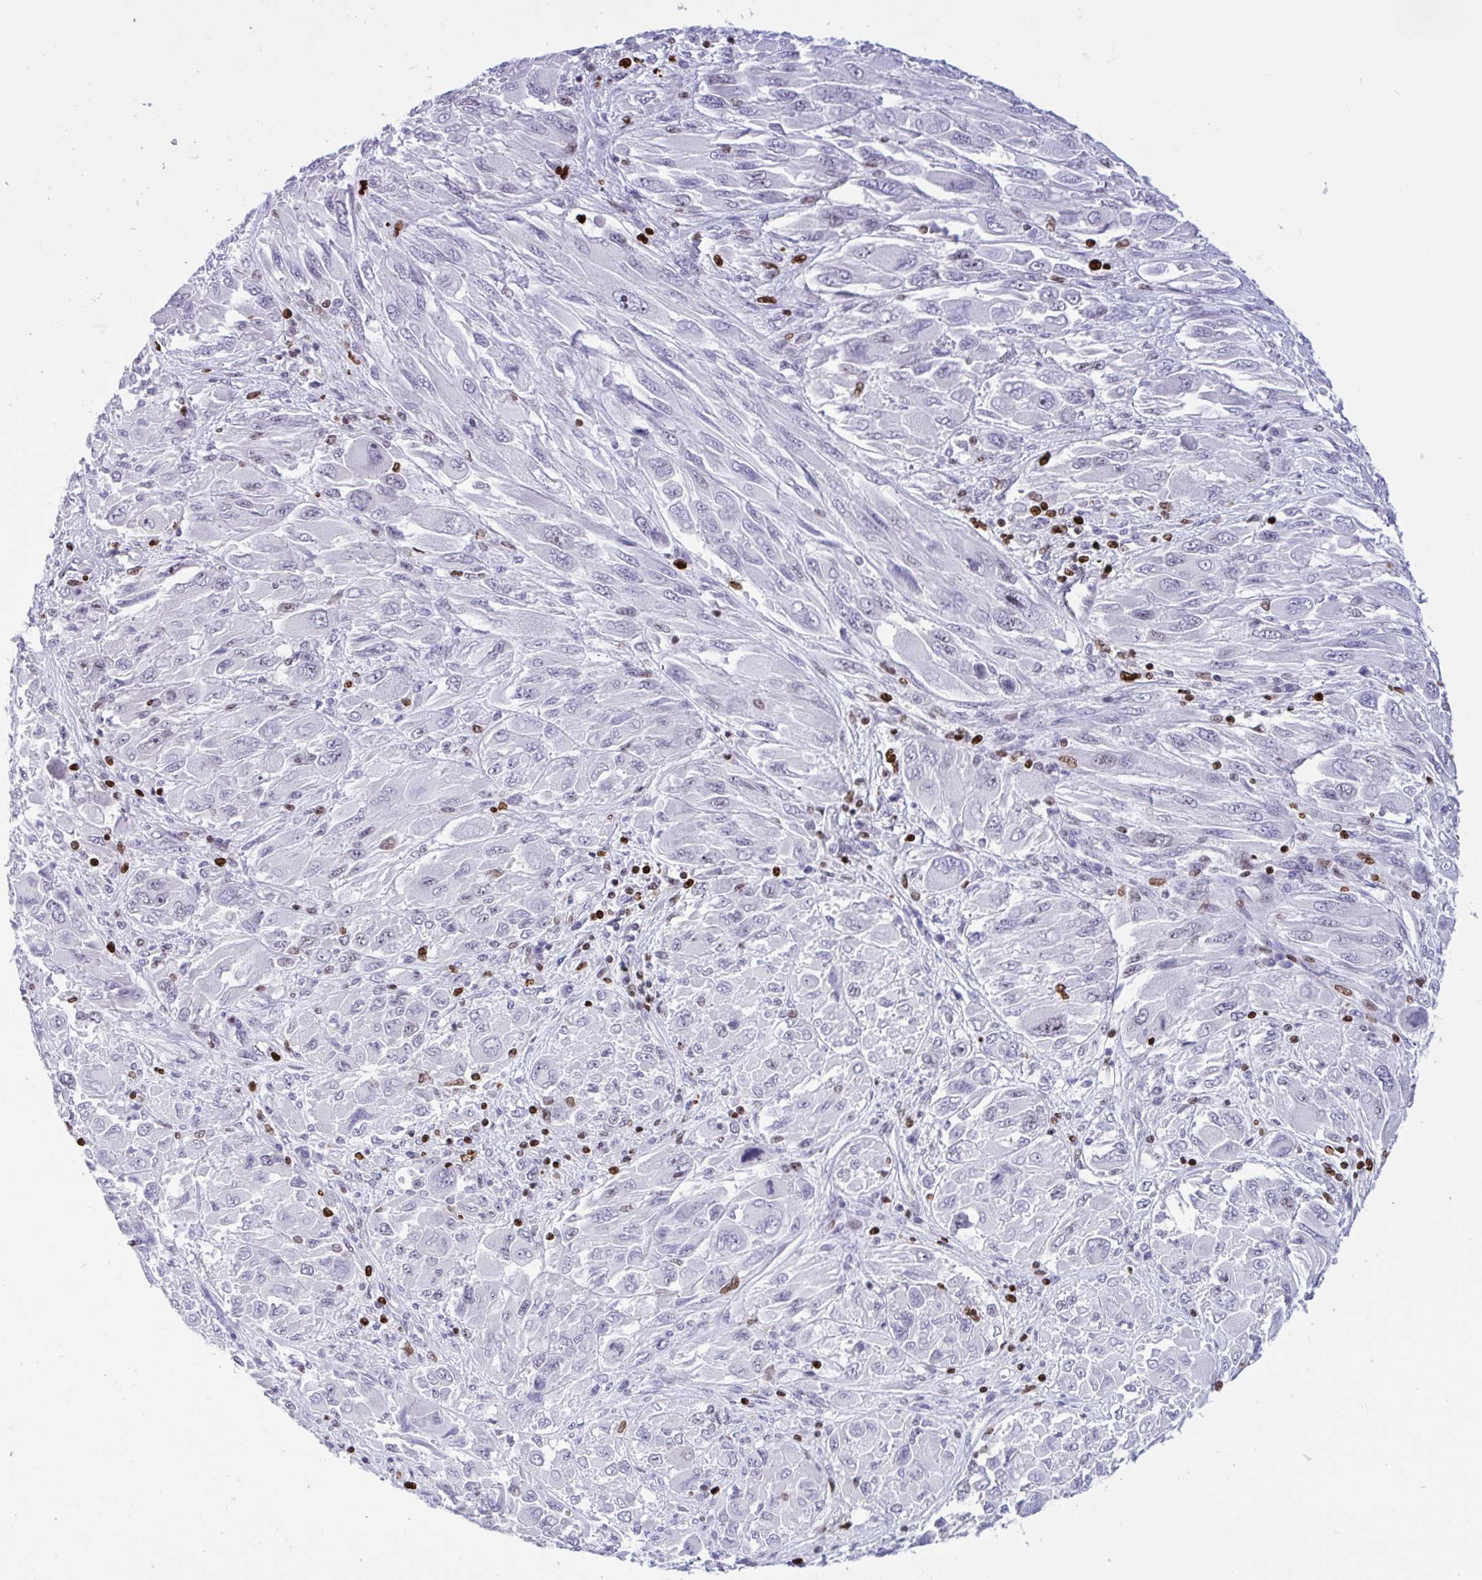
{"staining": {"intensity": "negative", "quantity": "none", "location": "none"}, "tissue": "melanoma", "cell_type": "Tumor cells", "image_type": "cancer", "snomed": [{"axis": "morphology", "description": "Malignant melanoma, NOS"}, {"axis": "topography", "description": "Skin"}], "caption": "High power microscopy histopathology image of an immunohistochemistry (IHC) histopathology image of melanoma, revealing no significant staining in tumor cells.", "gene": "HMGB2", "patient": {"sex": "female", "age": 91}}